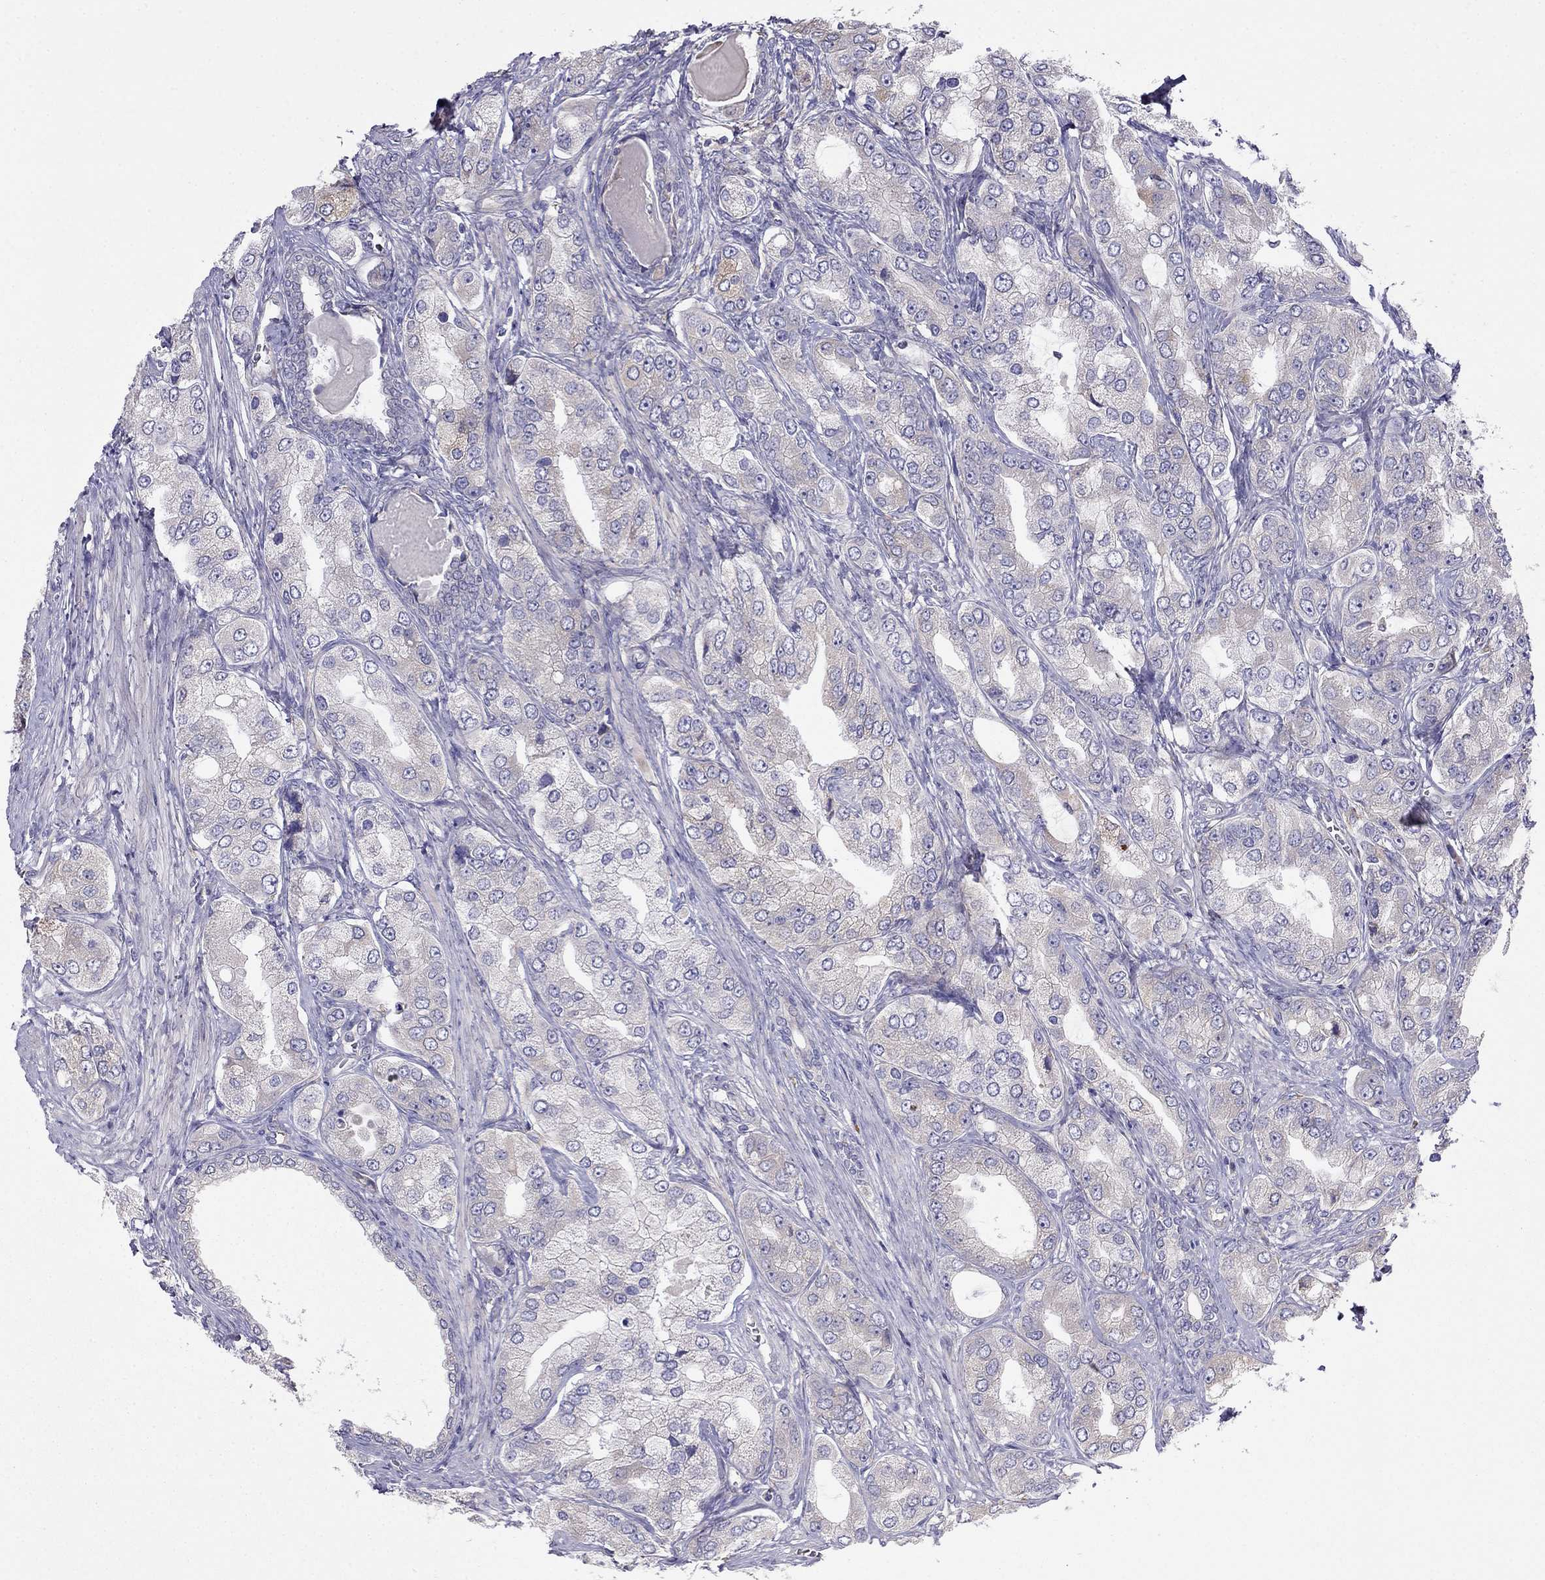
{"staining": {"intensity": "moderate", "quantity": "25%-75%", "location": "cytoplasmic/membranous"}, "tissue": "prostate cancer", "cell_type": "Tumor cells", "image_type": "cancer", "snomed": [{"axis": "morphology", "description": "Adenocarcinoma, Low grade"}, {"axis": "topography", "description": "Prostate"}], "caption": "Moderate cytoplasmic/membranous protein staining is appreciated in about 25%-75% of tumor cells in prostate cancer.", "gene": "LONRF2", "patient": {"sex": "male", "age": 69}}